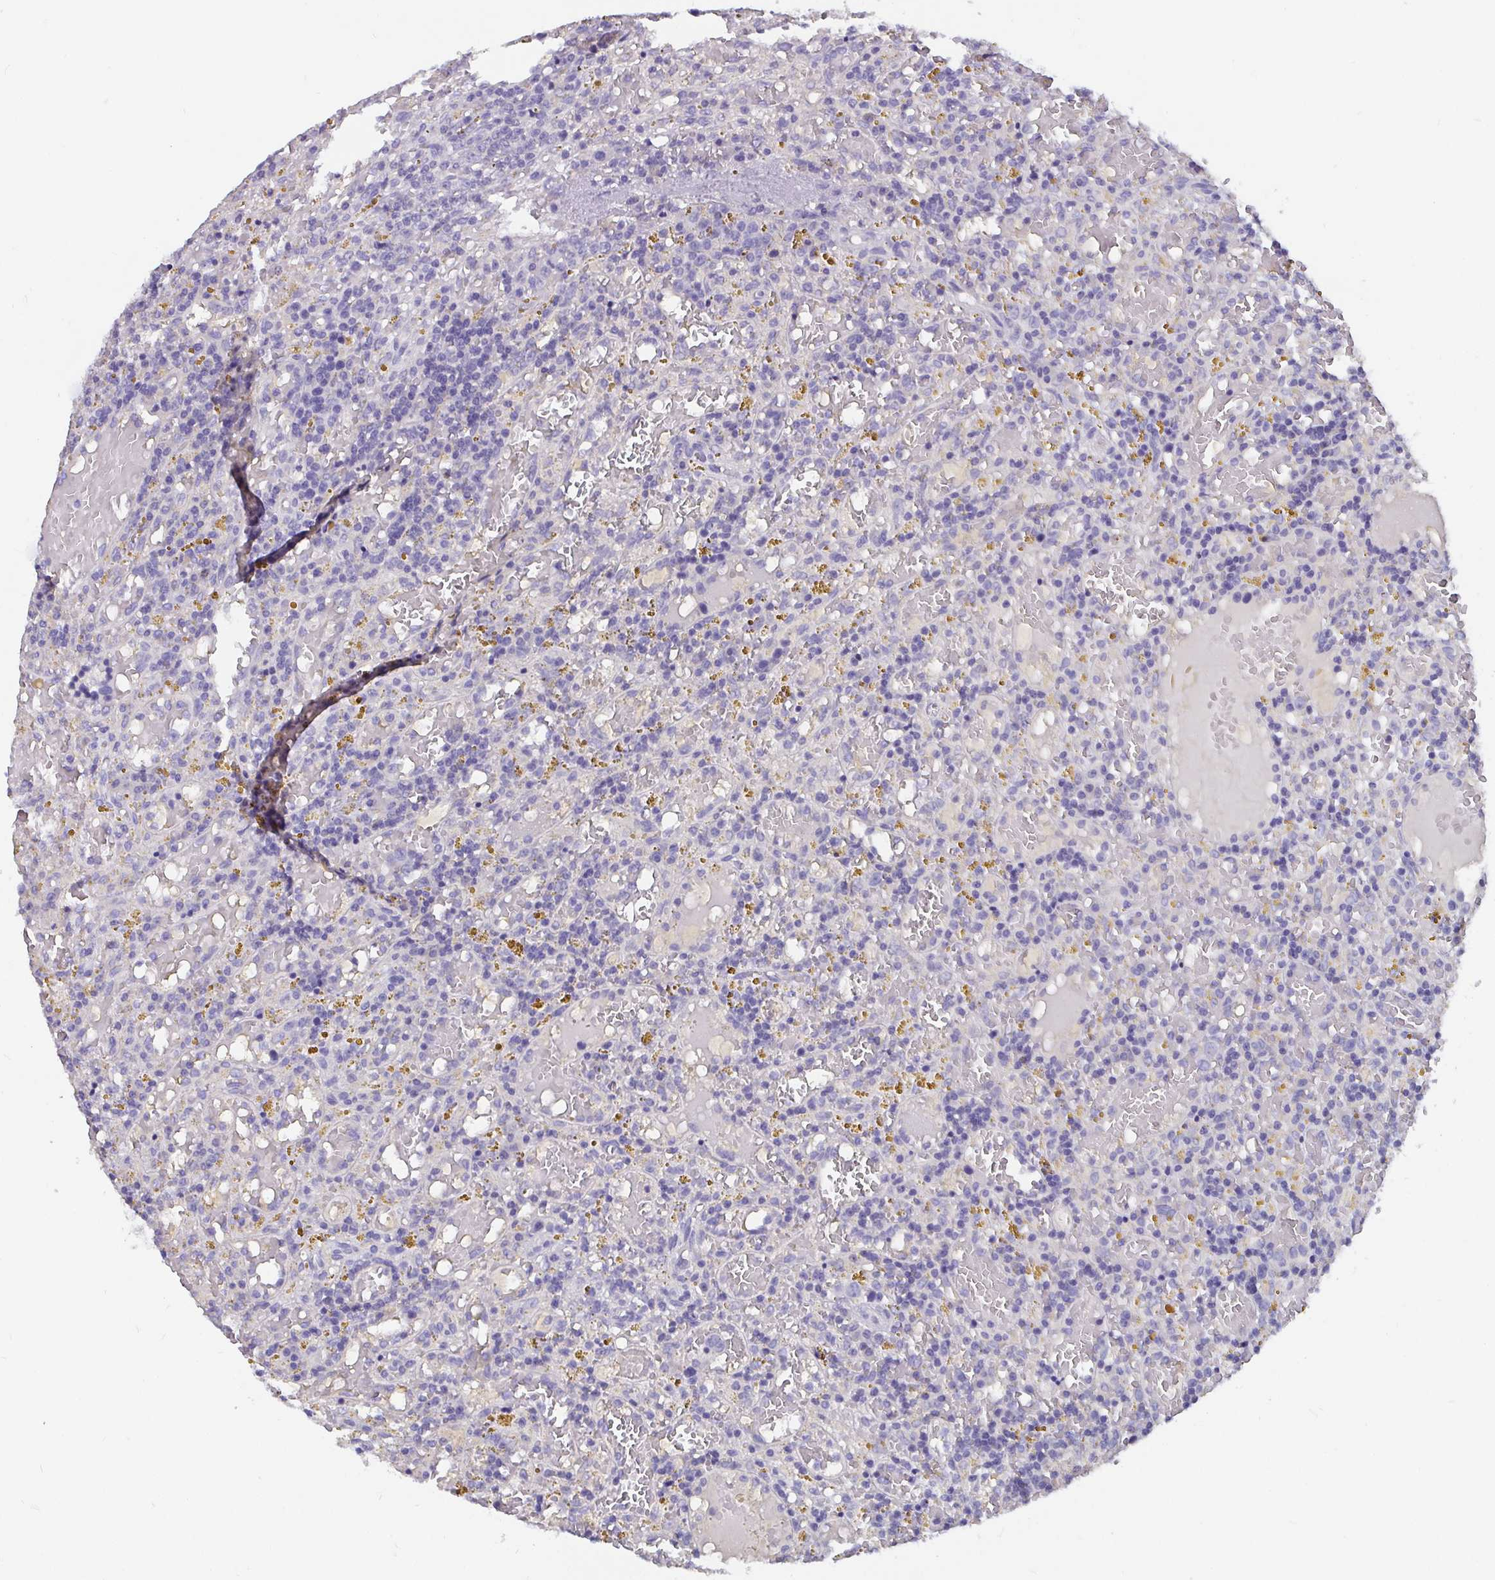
{"staining": {"intensity": "negative", "quantity": "none", "location": "none"}, "tissue": "lymphoma", "cell_type": "Tumor cells", "image_type": "cancer", "snomed": [{"axis": "morphology", "description": "Malignant lymphoma, non-Hodgkin's type, Low grade"}, {"axis": "topography", "description": "Spleen"}], "caption": "Malignant lymphoma, non-Hodgkin's type (low-grade) stained for a protein using IHC exhibits no expression tumor cells.", "gene": "ADAMTS6", "patient": {"sex": "female", "age": 65}}